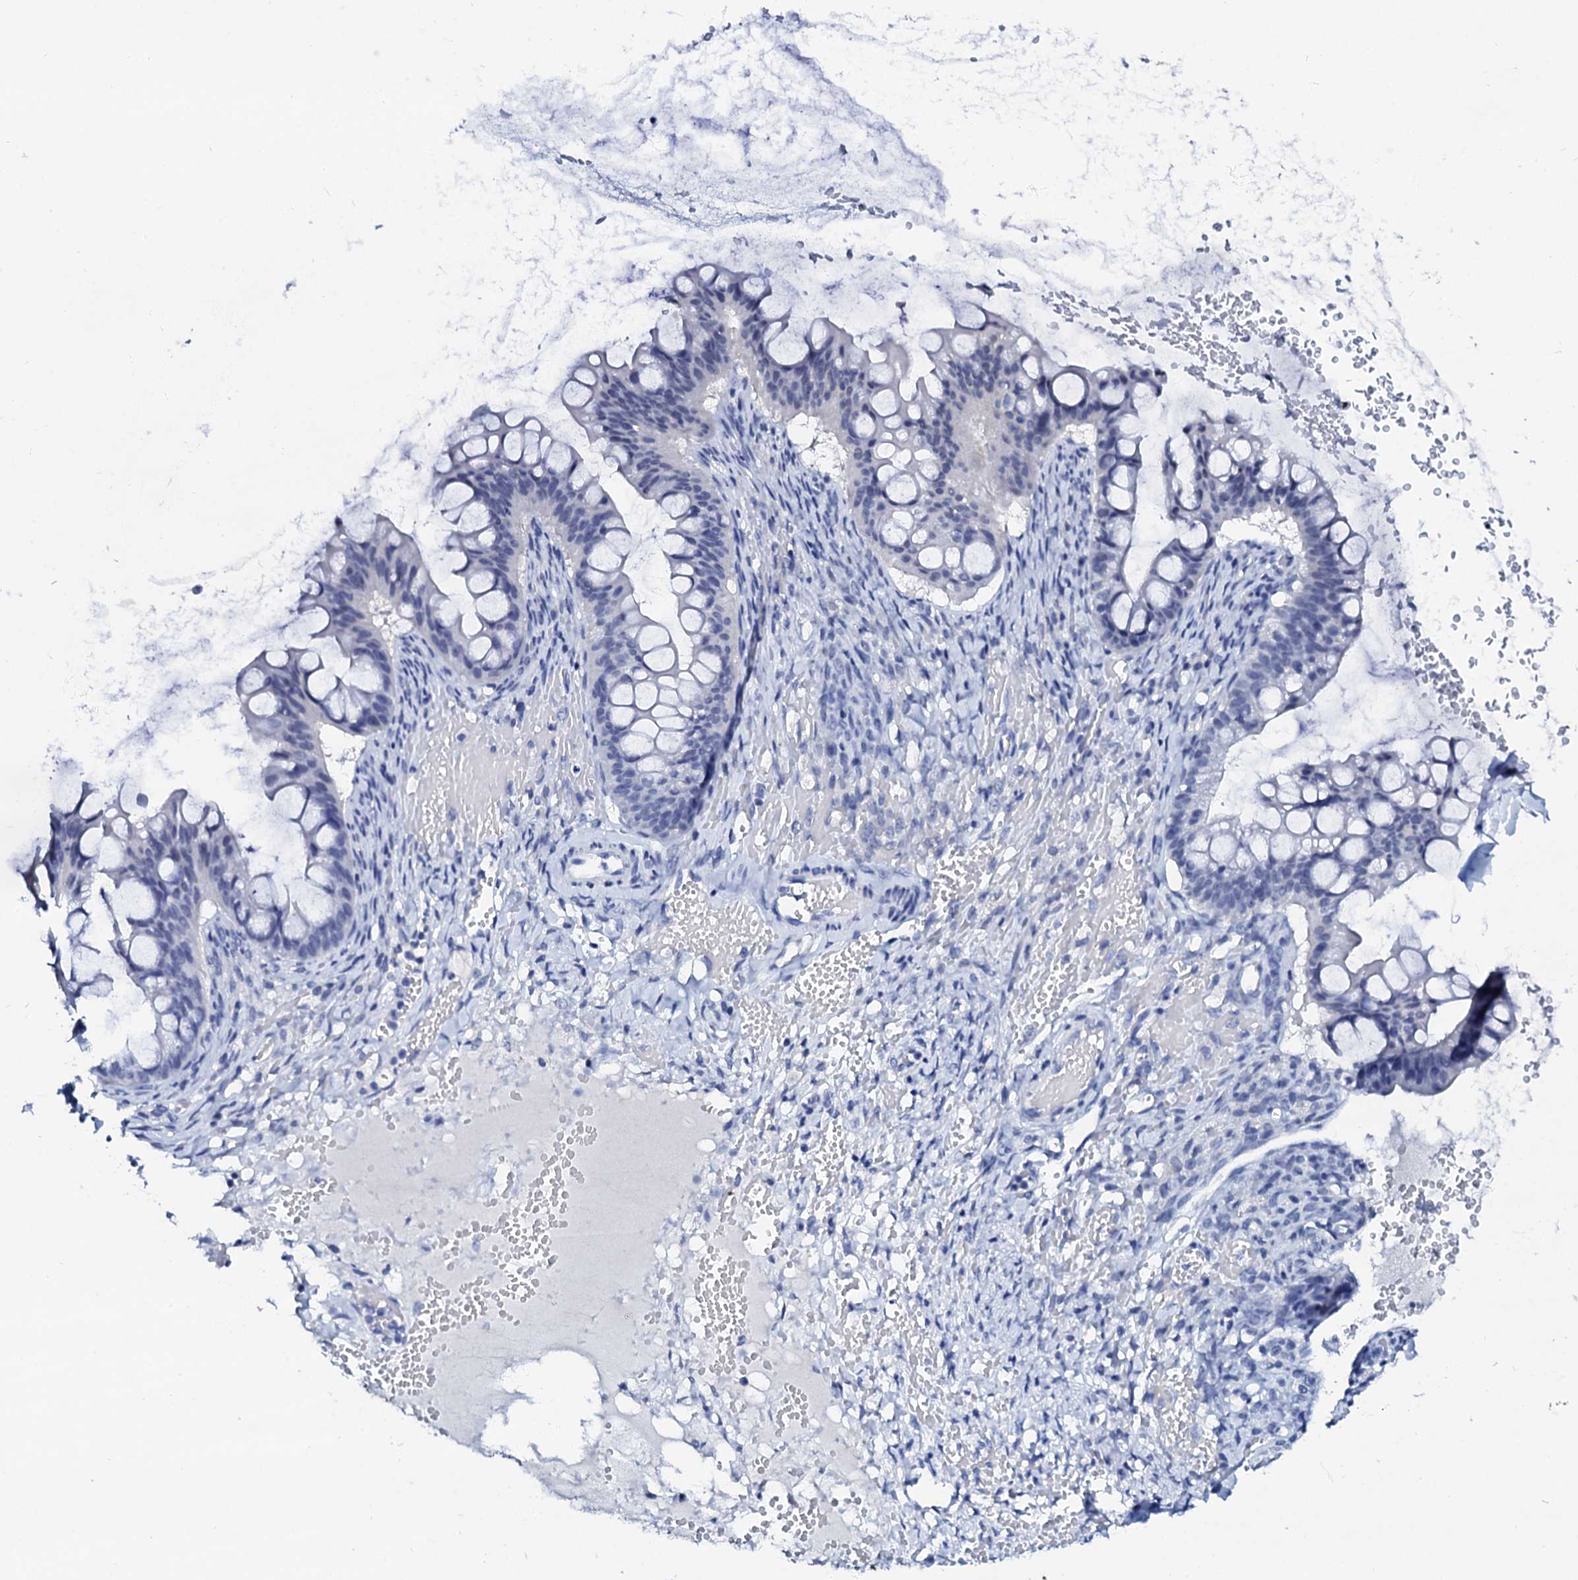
{"staining": {"intensity": "negative", "quantity": "none", "location": "none"}, "tissue": "ovarian cancer", "cell_type": "Tumor cells", "image_type": "cancer", "snomed": [{"axis": "morphology", "description": "Cystadenocarcinoma, mucinous, NOS"}, {"axis": "topography", "description": "Ovary"}], "caption": "Immunohistochemical staining of mucinous cystadenocarcinoma (ovarian) demonstrates no significant staining in tumor cells. (DAB immunohistochemistry (IHC) with hematoxylin counter stain).", "gene": "SPATA19", "patient": {"sex": "female", "age": 73}}